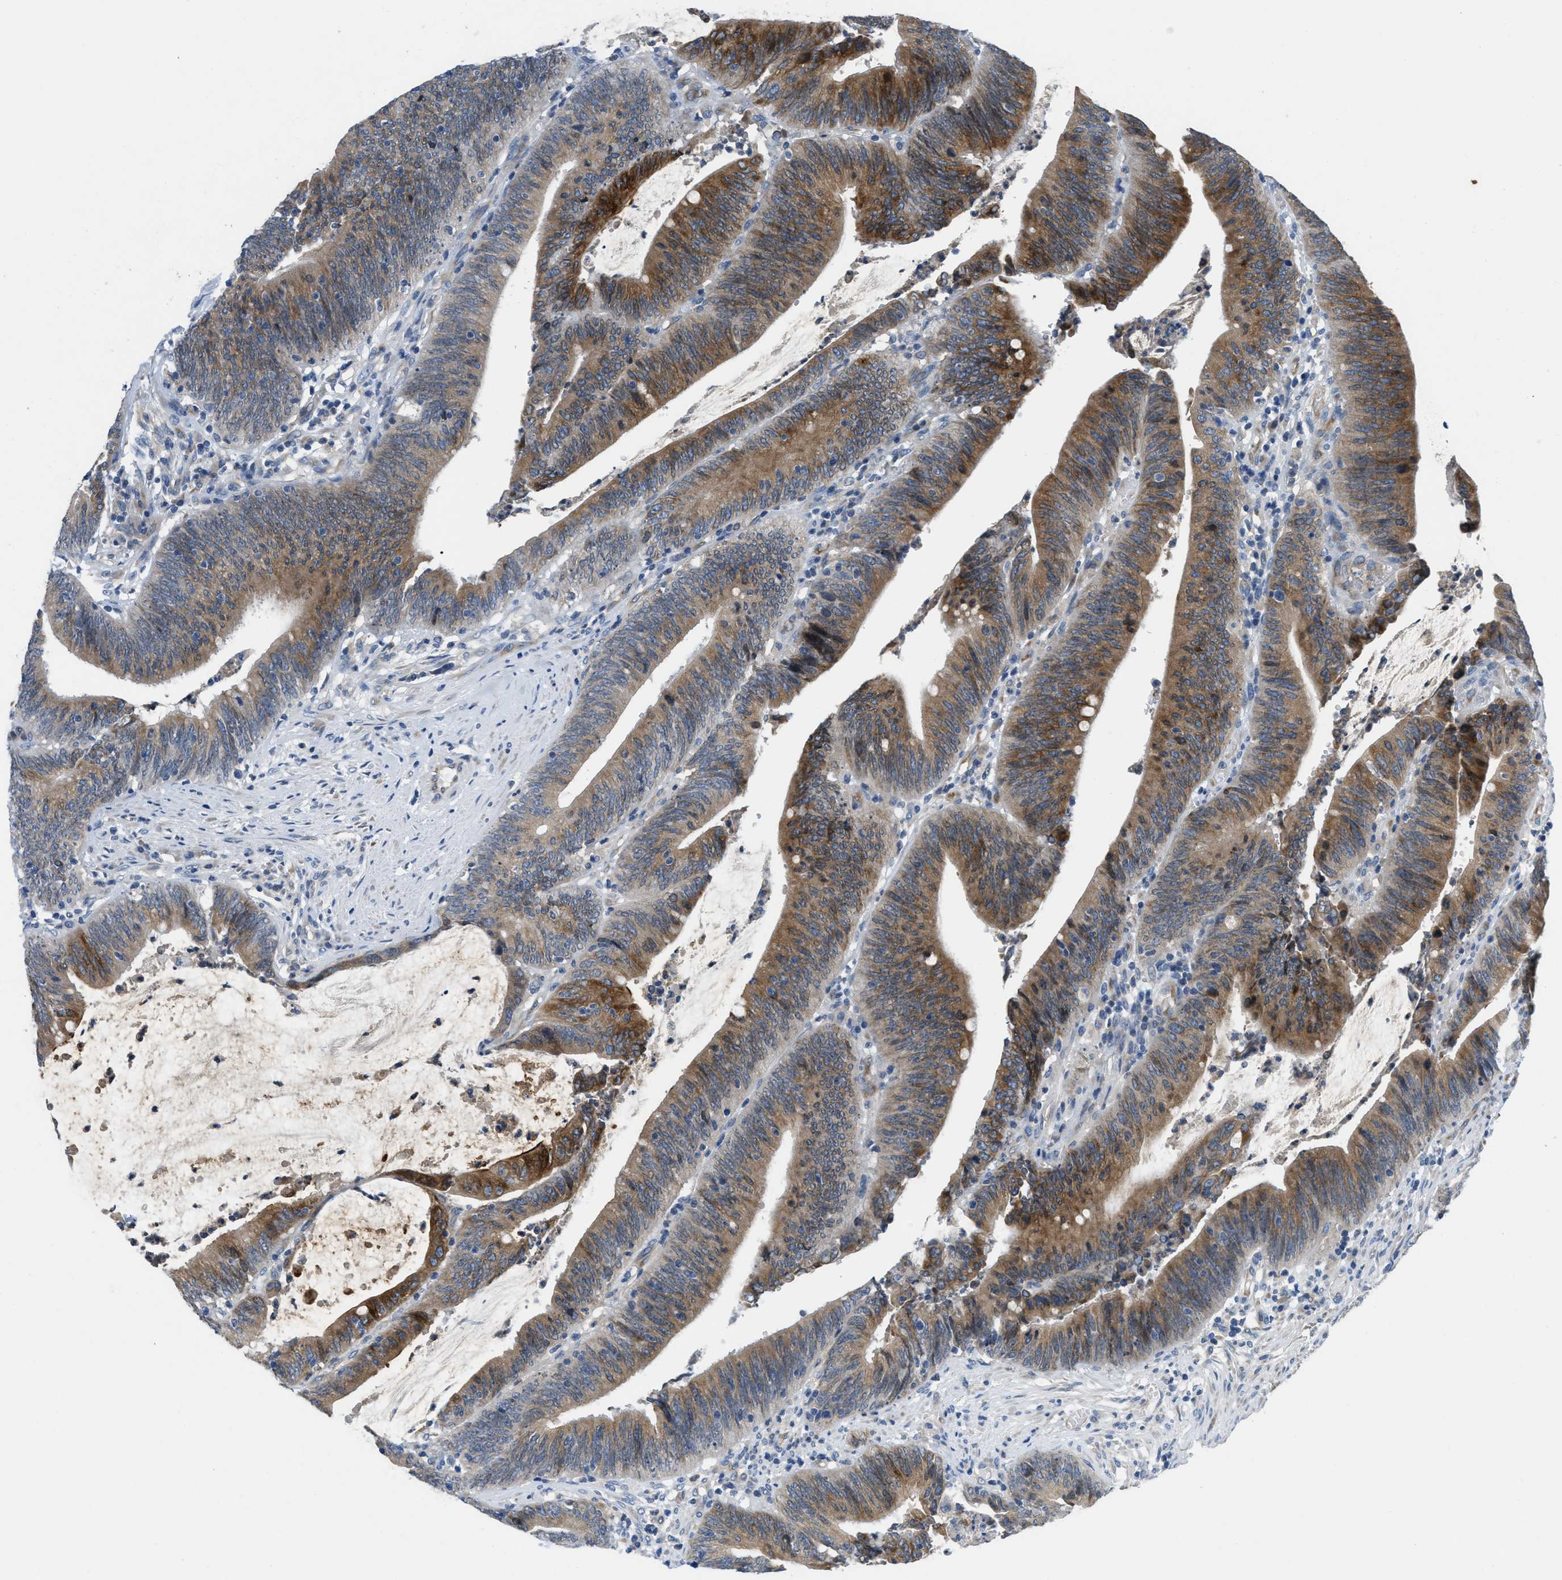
{"staining": {"intensity": "strong", "quantity": ">75%", "location": "cytoplasmic/membranous"}, "tissue": "colorectal cancer", "cell_type": "Tumor cells", "image_type": "cancer", "snomed": [{"axis": "morphology", "description": "Normal tissue, NOS"}, {"axis": "morphology", "description": "Adenocarcinoma, NOS"}, {"axis": "topography", "description": "Rectum"}], "caption": "Human colorectal adenocarcinoma stained with a brown dye demonstrates strong cytoplasmic/membranous positive positivity in about >75% of tumor cells.", "gene": "PGR", "patient": {"sex": "female", "age": 66}}